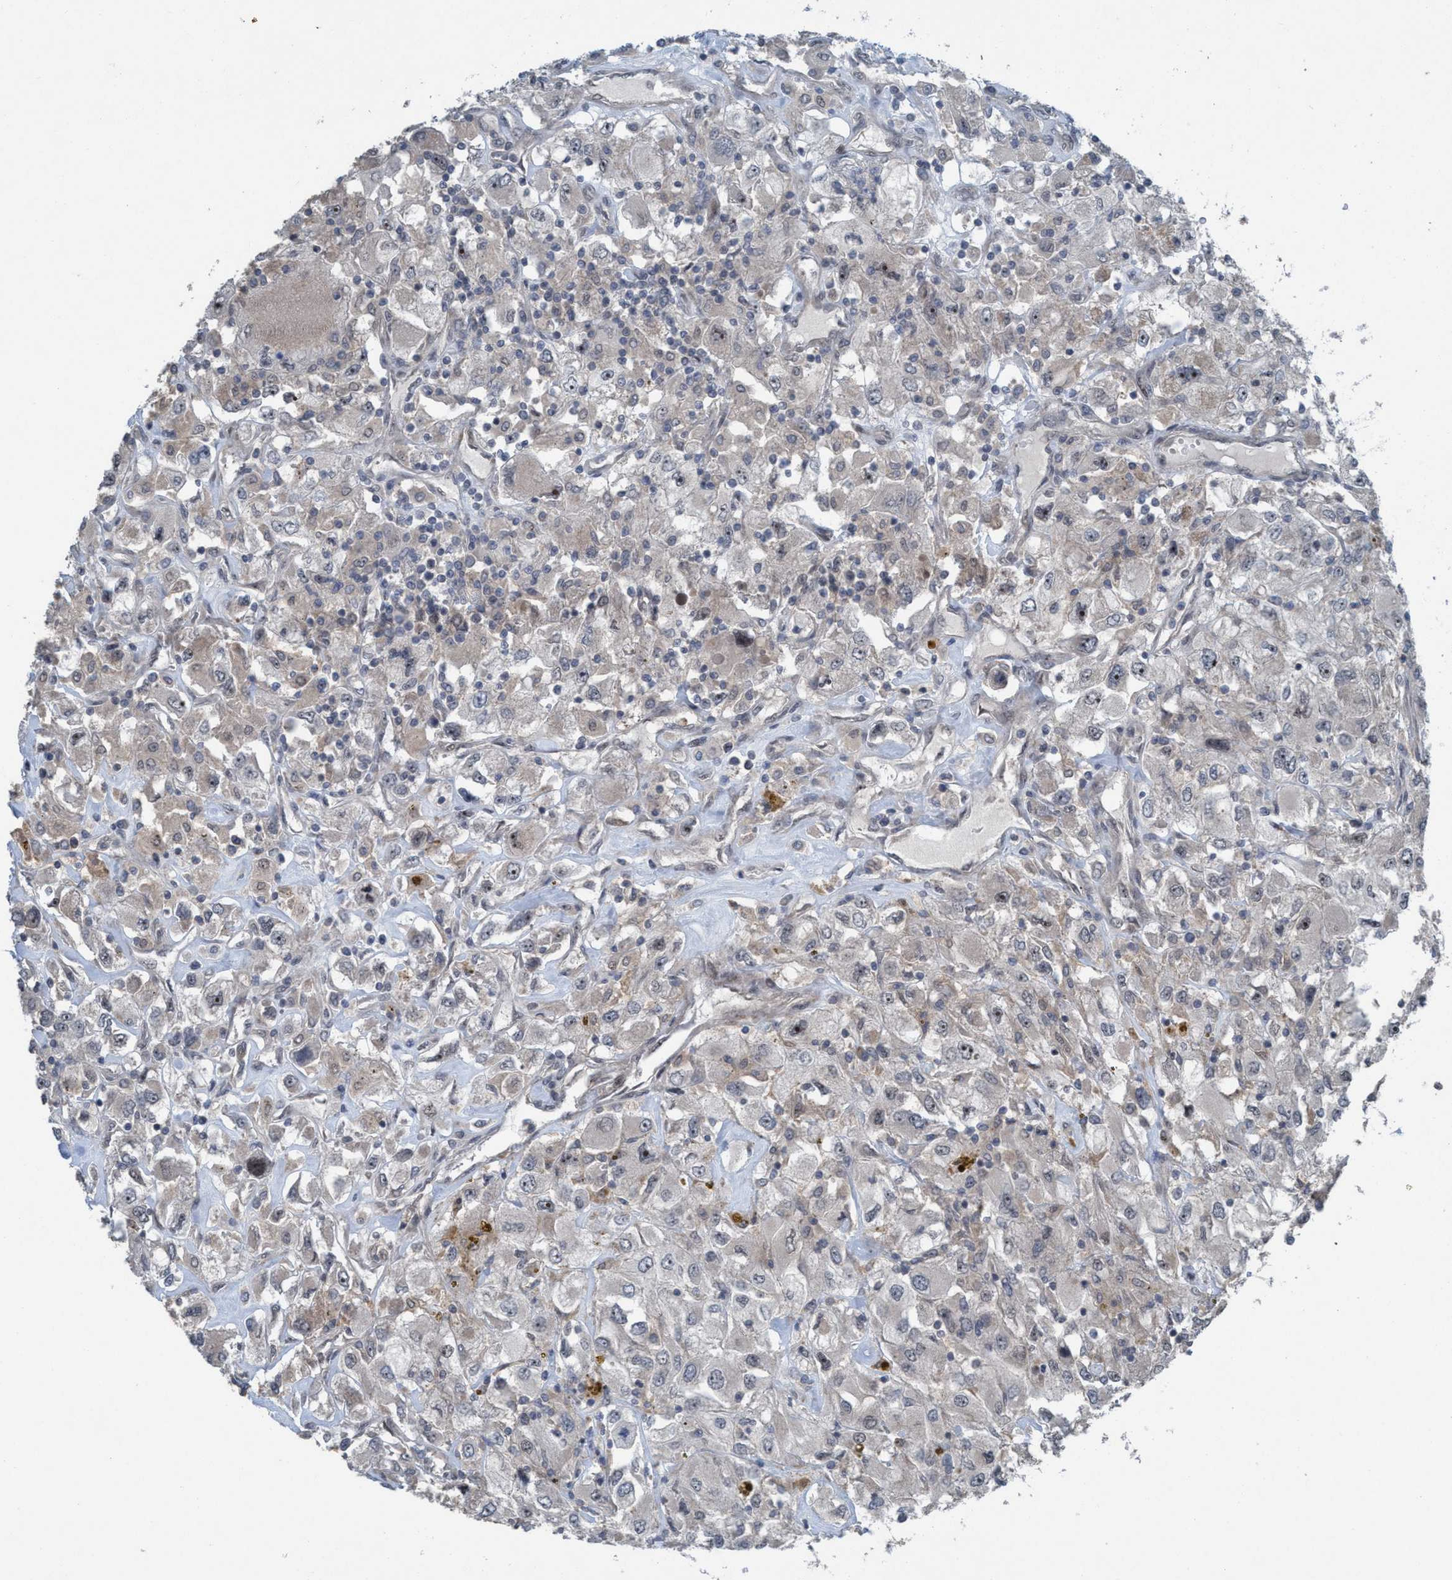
{"staining": {"intensity": "weak", "quantity": "<25%", "location": "cytoplasmic/membranous,nuclear"}, "tissue": "renal cancer", "cell_type": "Tumor cells", "image_type": "cancer", "snomed": [{"axis": "morphology", "description": "Adenocarcinoma, NOS"}, {"axis": "topography", "description": "Kidney"}], "caption": "Immunohistochemistry (IHC) of renal cancer shows no positivity in tumor cells.", "gene": "NISCH", "patient": {"sex": "female", "age": 52}}